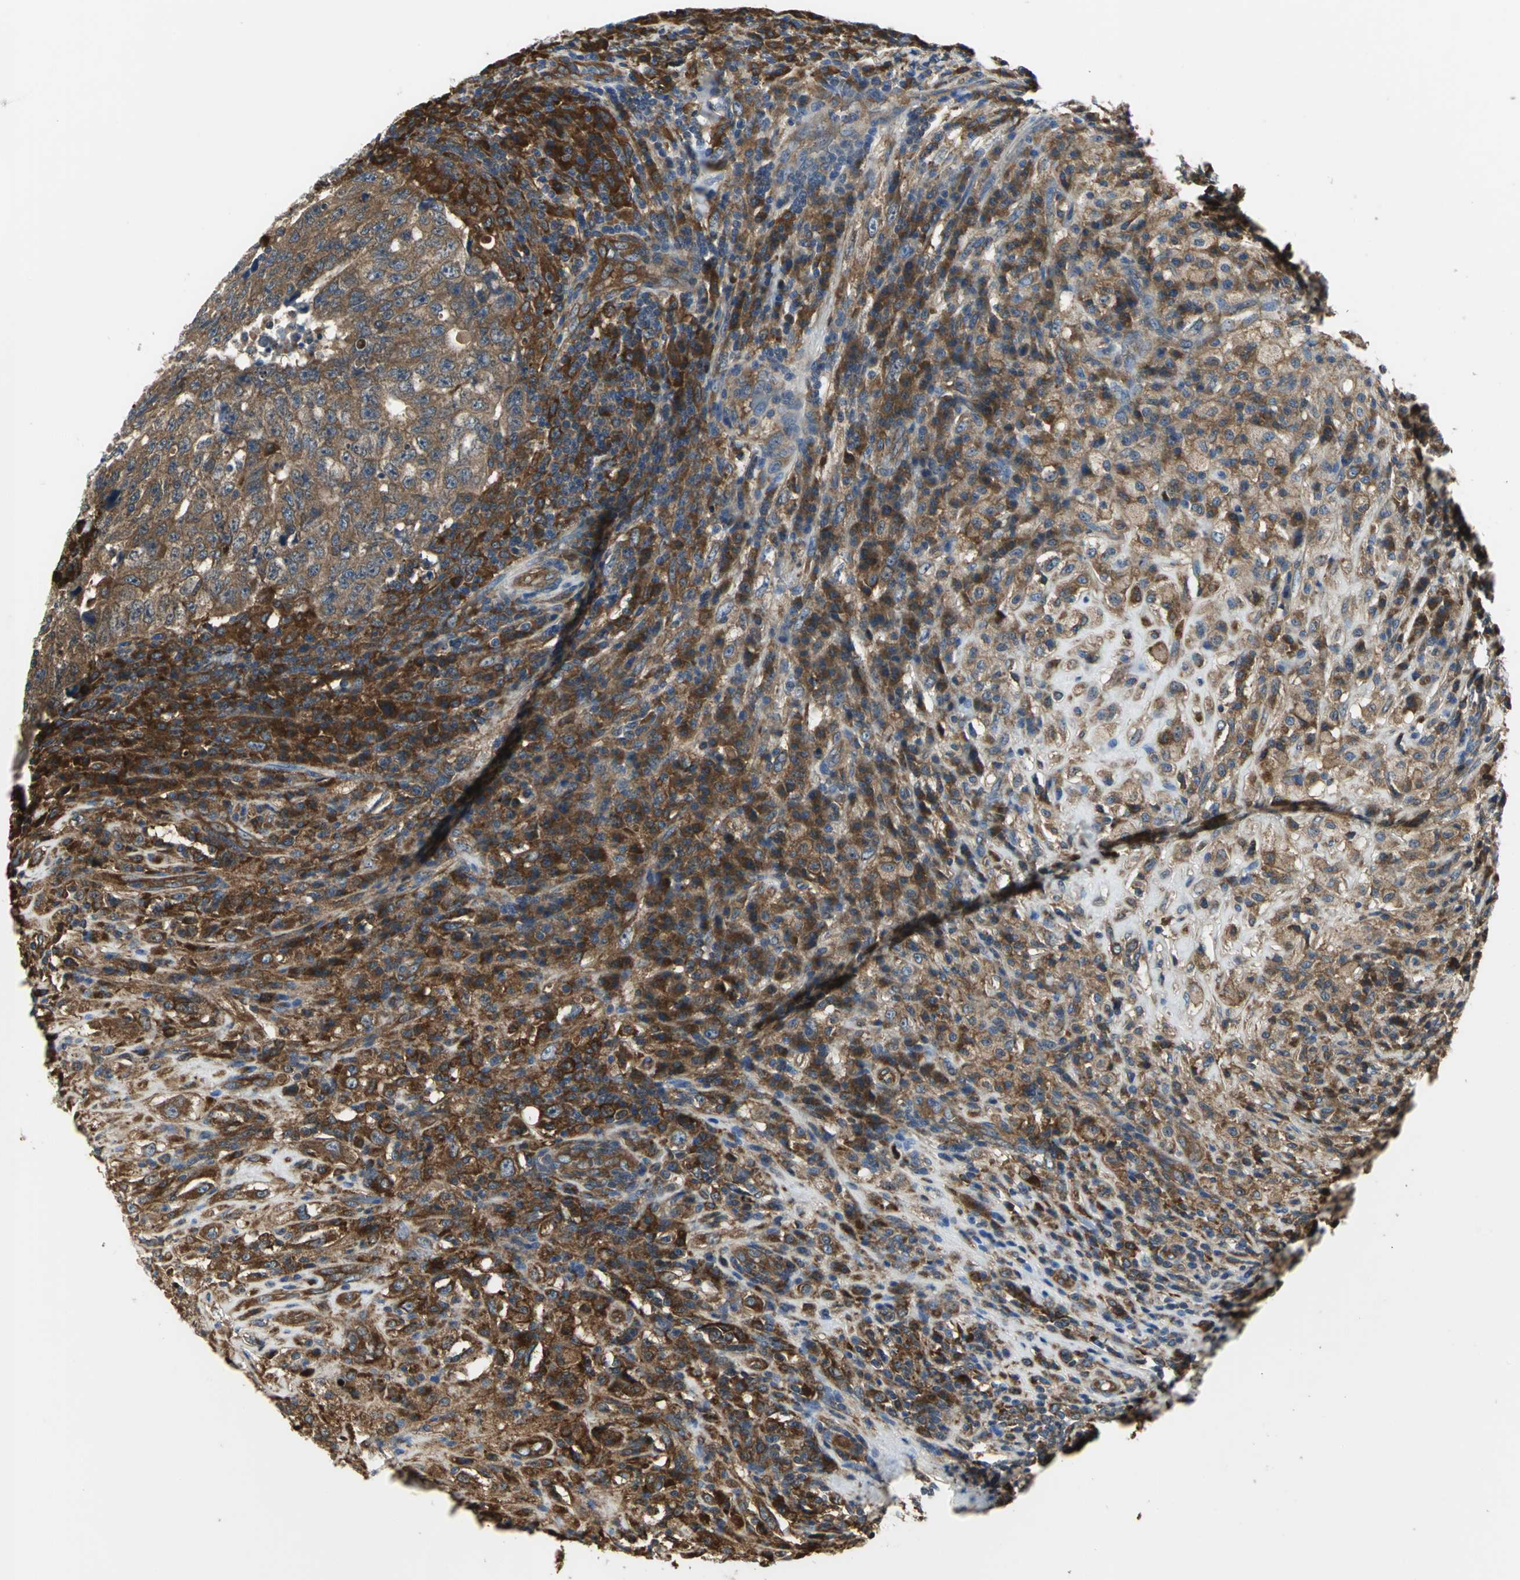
{"staining": {"intensity": "strong", "quantity": ">75%", "location": "cytoplasmic/membranous"}, "tissue": "testis cancer", "cell_type": "Tumor cells", "image_type": "cancer", "snomed": [{"axis": "morphology", "description": "Necrosis, NOS"}, {"axis": "morphology", "description": "Carcinoma, Embryonal, NOS"}, {"axis": "topography", "description": "Testis"}], "caption": "Immunohistochemical staining of testis embryonal carcinoma exhibits strong cytoplasmic/membranous protein expression in about >75% of tumor cells.", "gene": "CHRNB1", "patient": {"sex": "male", "age": 19}}